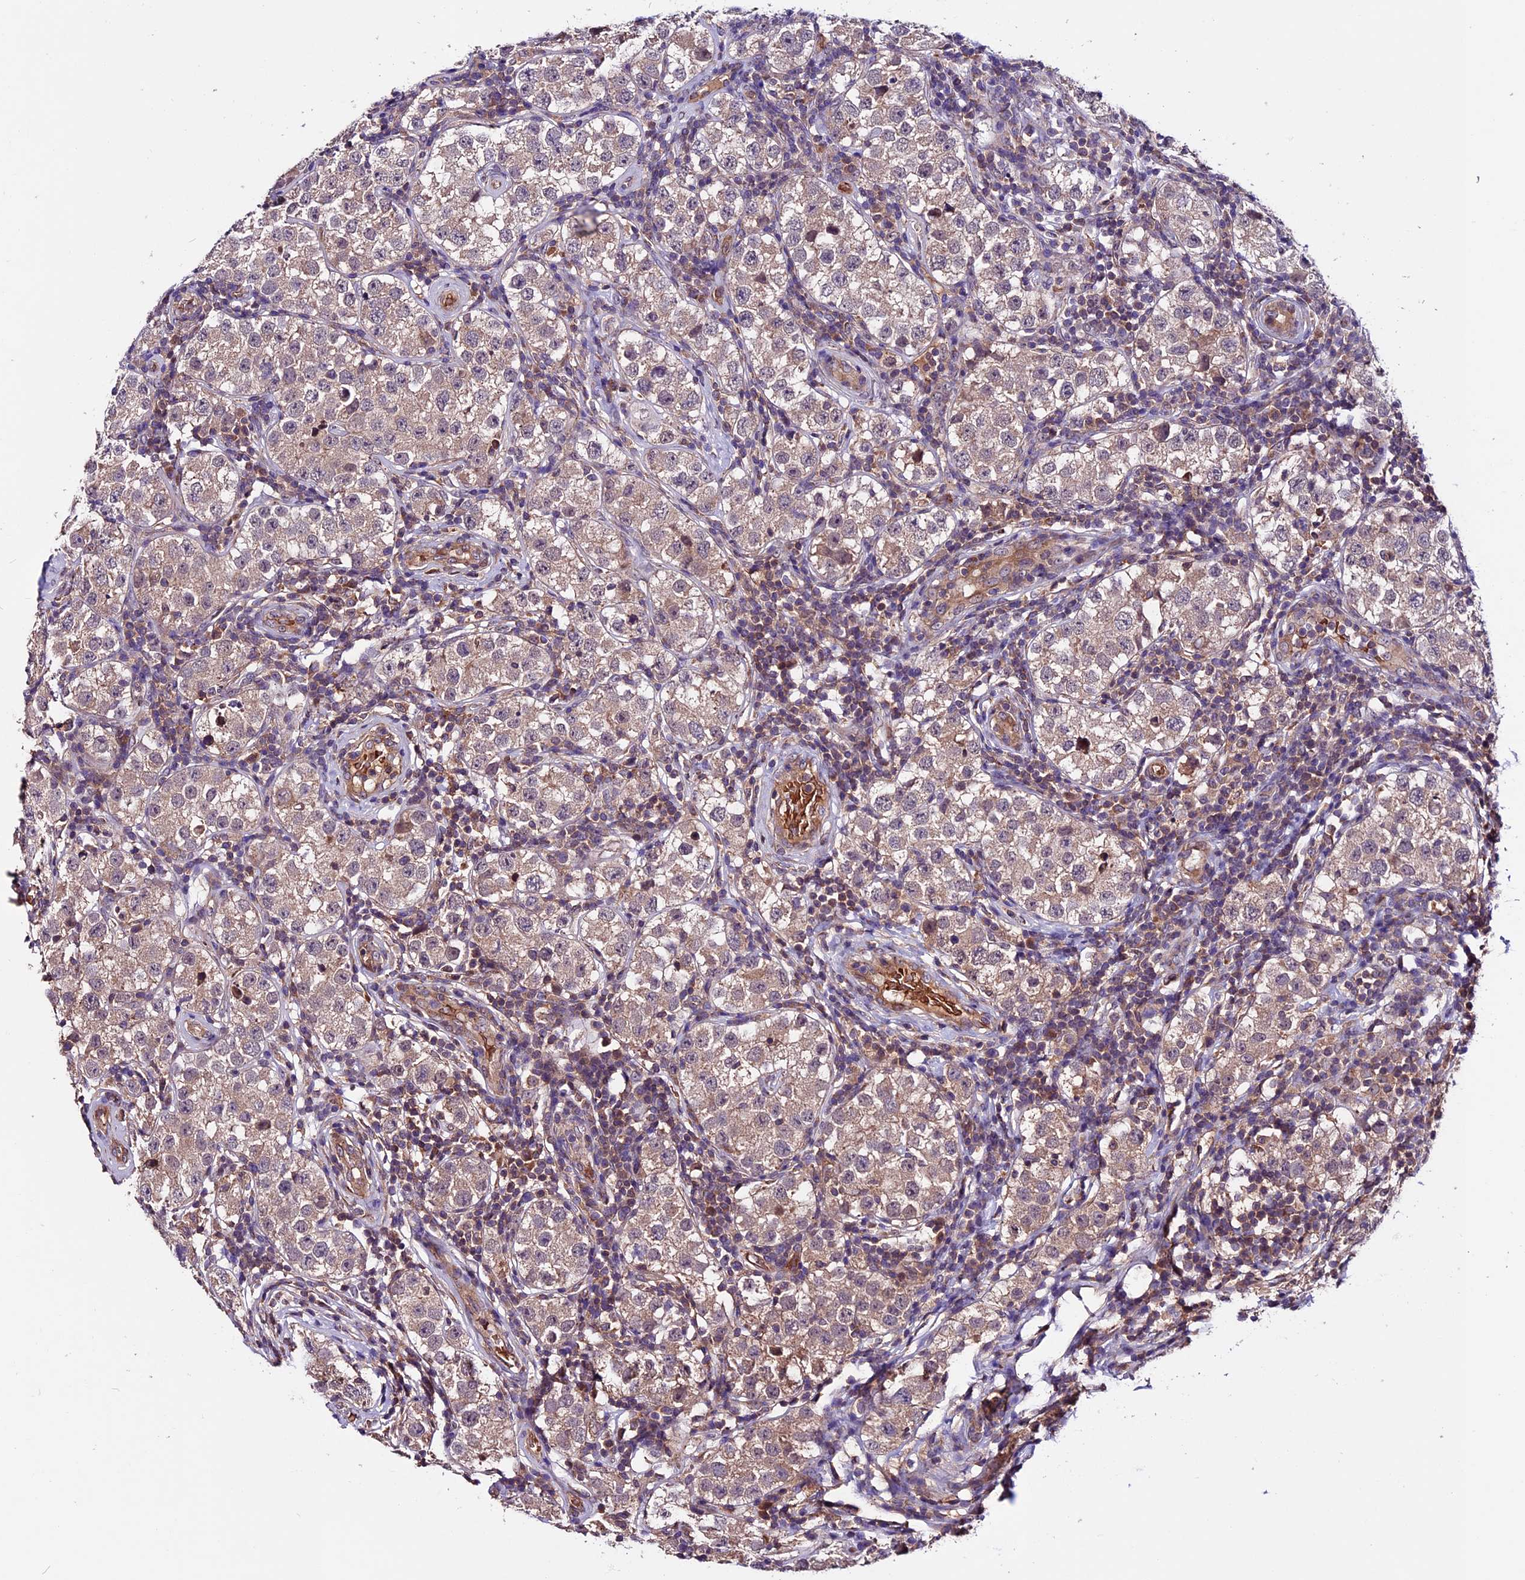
{"staining": {"intensity": "weak", "quantity": ">75%", "location": "cytoplasmic/membranous"}, "tissue": "testis cancer", "cell_type": "Tumor cells", "image_type": "cancer", "snomed": [{"axis": "morphology", "description": "Seminoma, NOS"}, {"axis": "topography", "description": "Testis"}], "caption": "Immunohistochemical staining of human testis cancer (seminoma) demonstrates weak cytoplasmic/membranous protein staining in approximately >75% of tumor cells. Immunohistochemistry (ihc) stains the protein in brown and the nuclei are stained blue.", "gene": "RINL", "patient": {"sex": "male", "age": 34}}